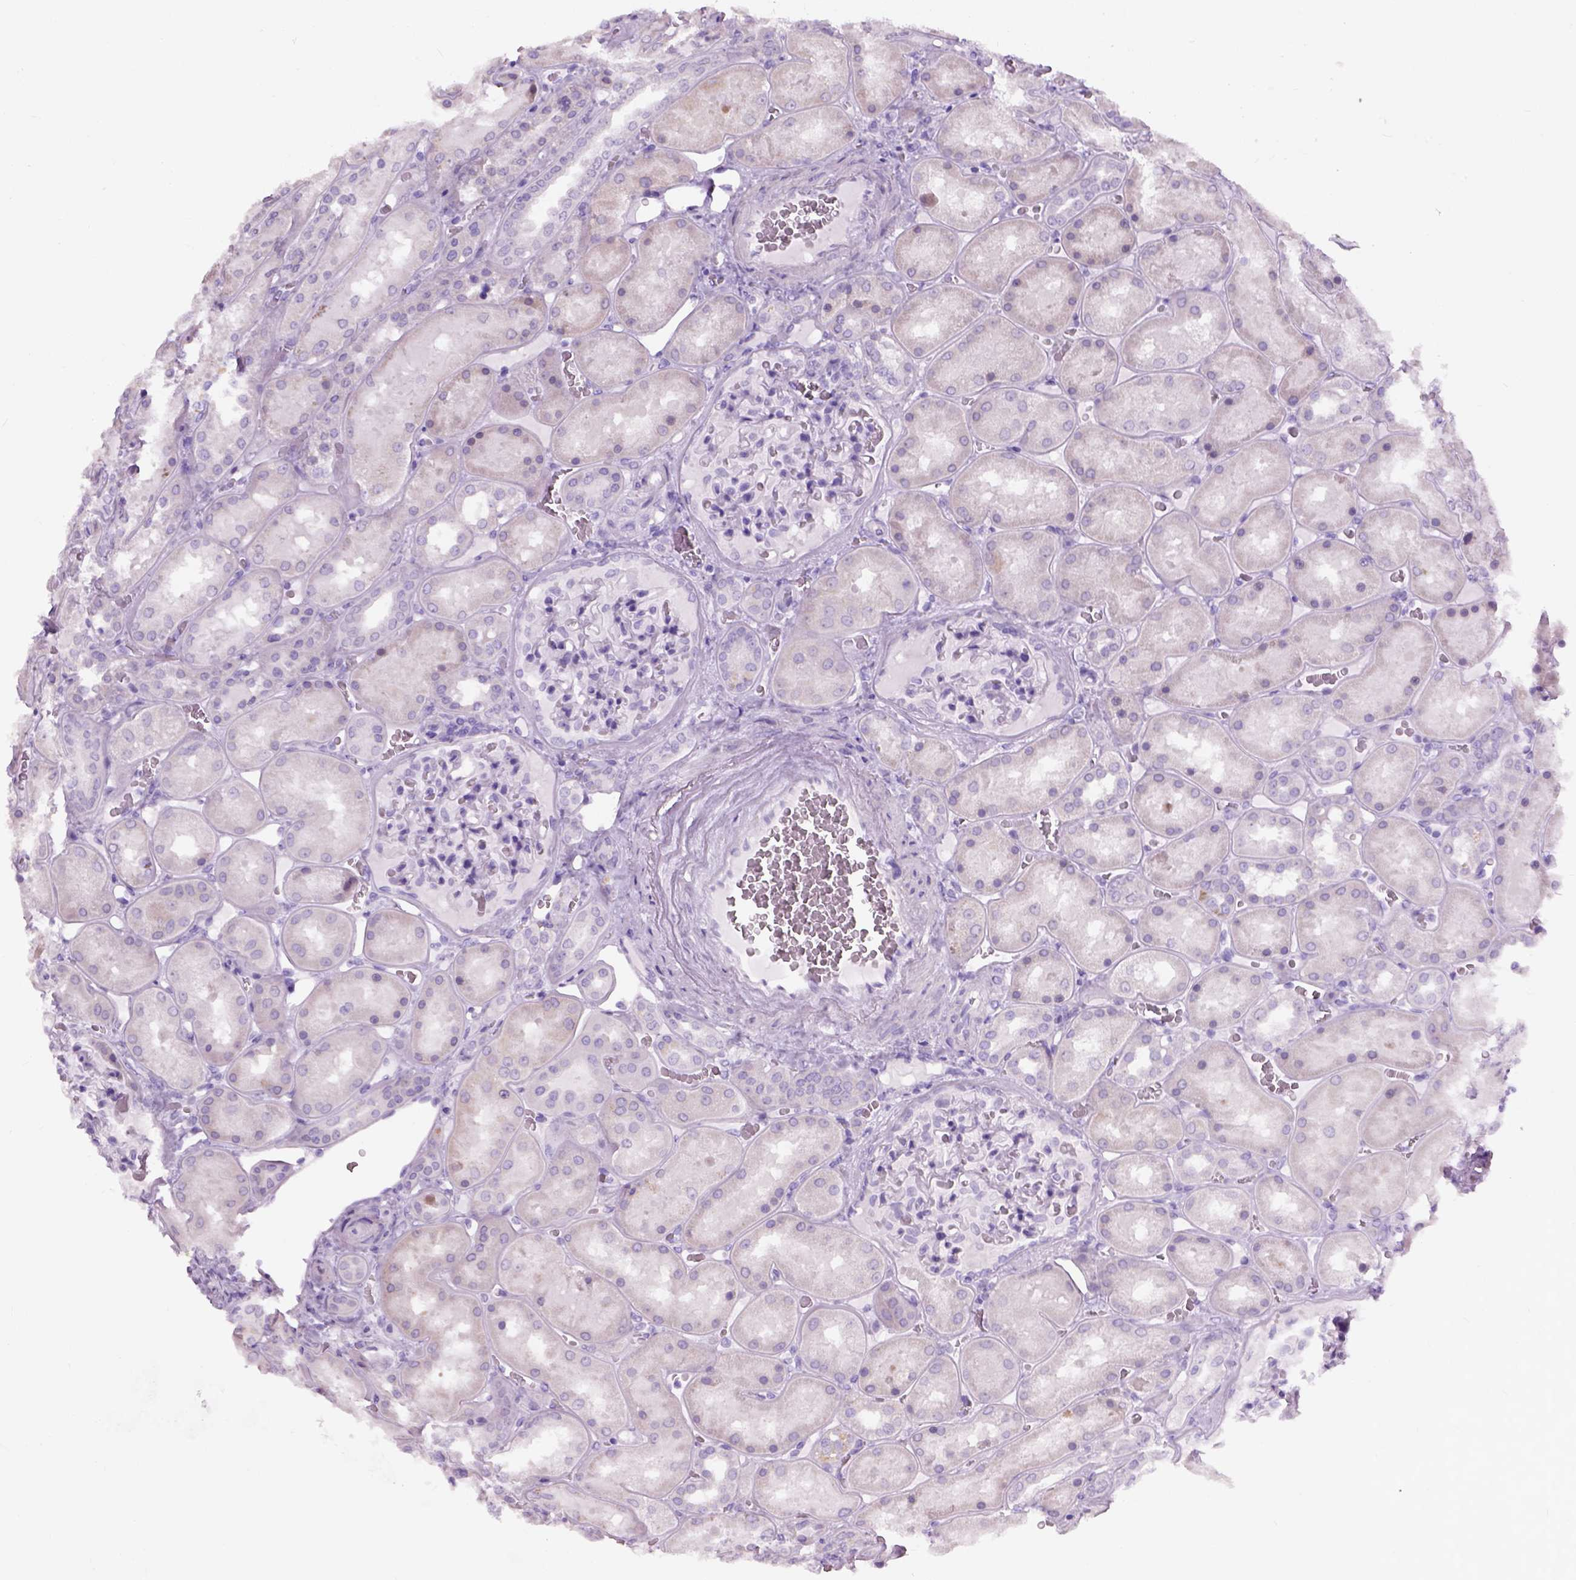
{"staining": {"intensity": "negative", "quantity": "none", "location": "none"}, "tissue": "kidney", "cell_type": "Cells in glomeruli", "image_type": "normal", "snomed": [{"axis": "morphology", "description": "Normal tissue, NOS"}, {"axis": "topography", "description": "Kidney"}], "caption": "DAB immunohistochemical staining of unremarkable kidney shows no significant staining in cells in glomeruli. Brightfield microscopy of immunohistochemistry stained with DAB (brown) and hematoxylin (blue), captured at high magnification.", "gene": "AXDND1", "patient": {"sex": "male", "age": 73}}